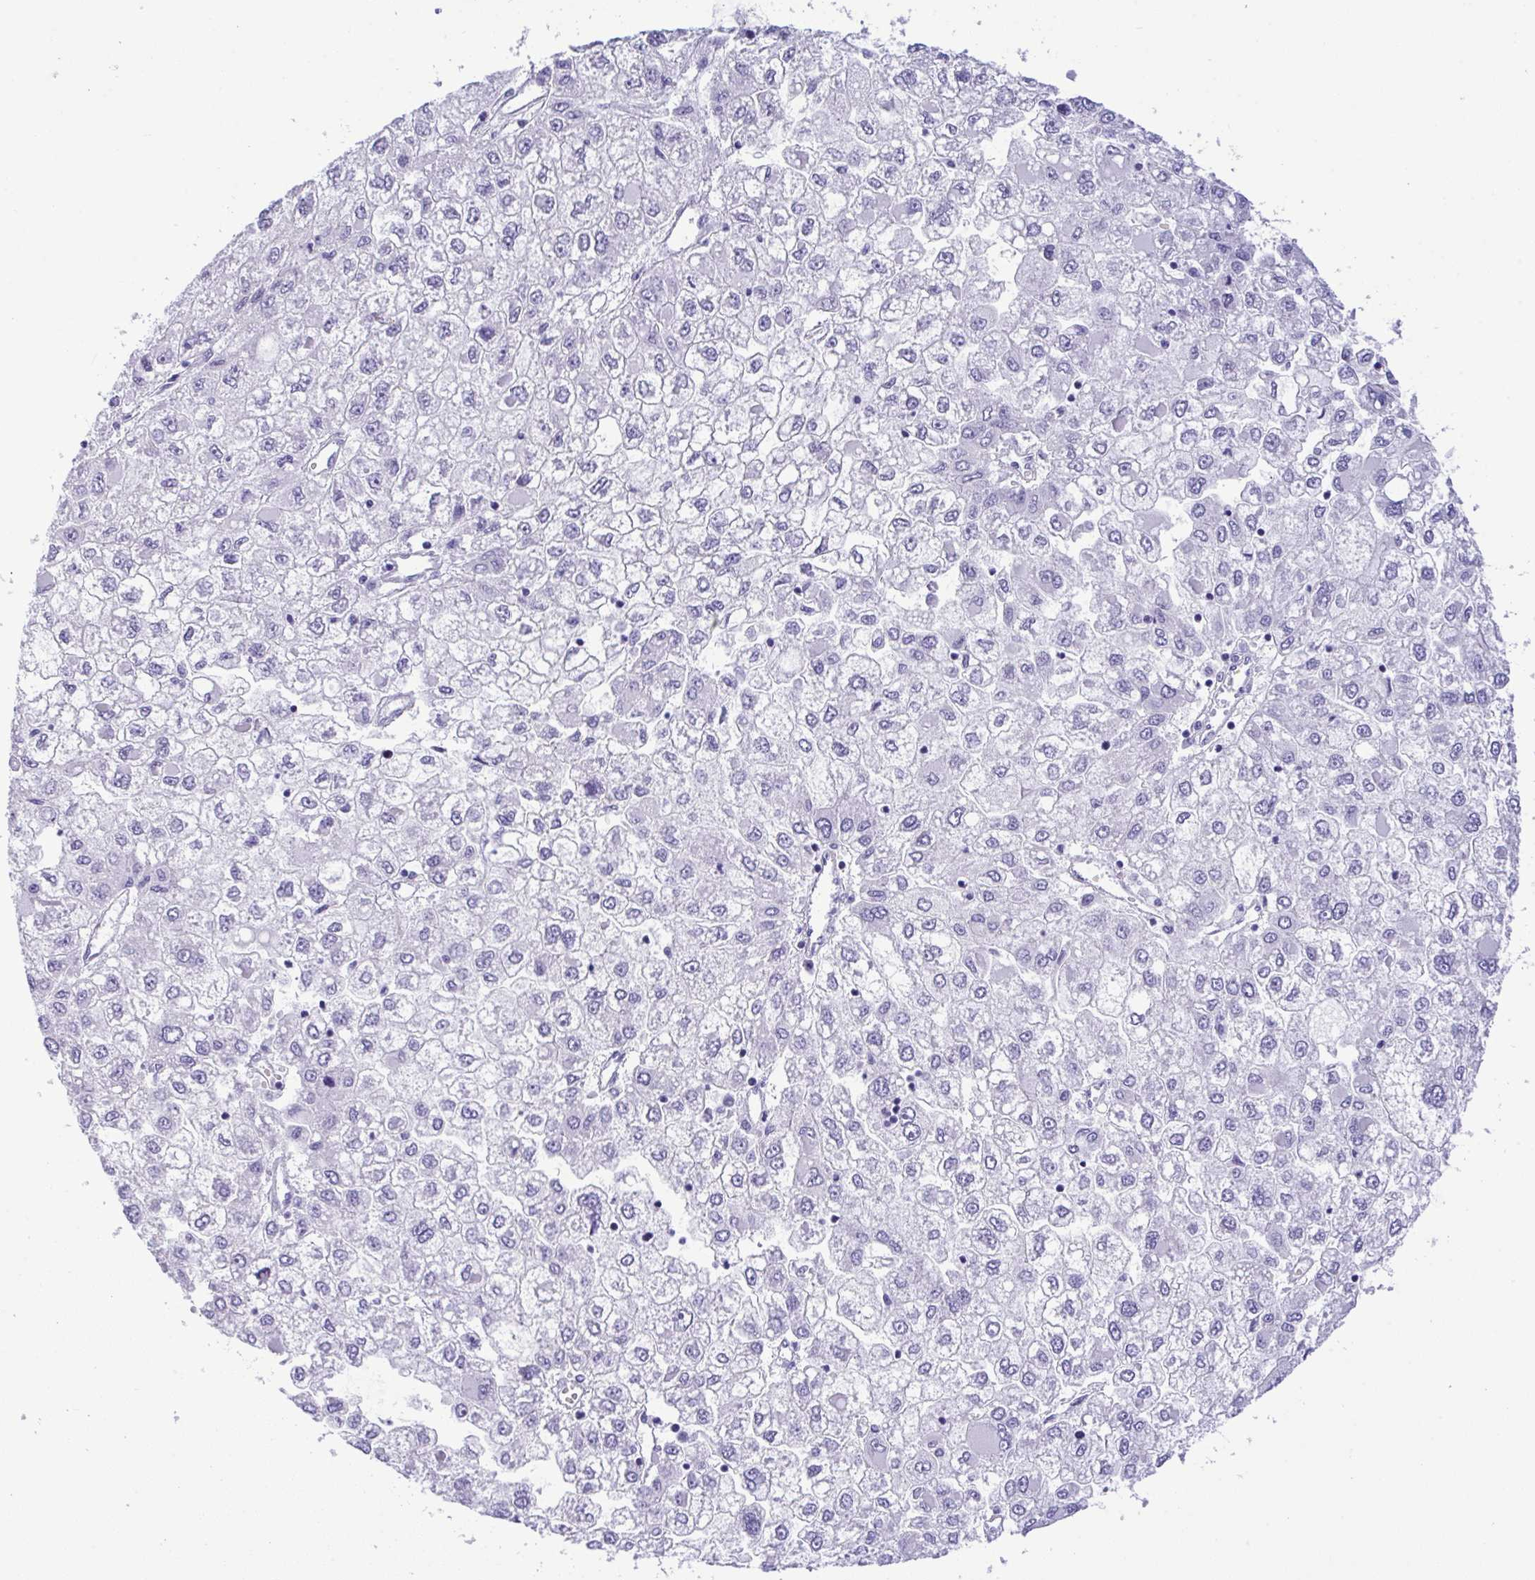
{"staining": {"intensity": "negative", "quantity": "none", "location": "none"}, "tissue": "liver cancer", "cell_type": "Tumor cells", "image_type": "cancer", "snomed": [{"axis": "morphology", "description": "Carcinoma, Hepatocellular, NOS"}, {"axis": "topography", "description": "Liver"}], "caption": "Immunohistochemical staining of human liver cancer (hepatocellular carcinoma) demonstrates no significant expression in tumor cells. The staining was performed using DAB to visualize the protein expression in brown, while the nuclei were stained in blue with hematoxylin (Magnification: 20x).", "gene": "YBX2", "patient": {"sex": "male", "age": 40}}